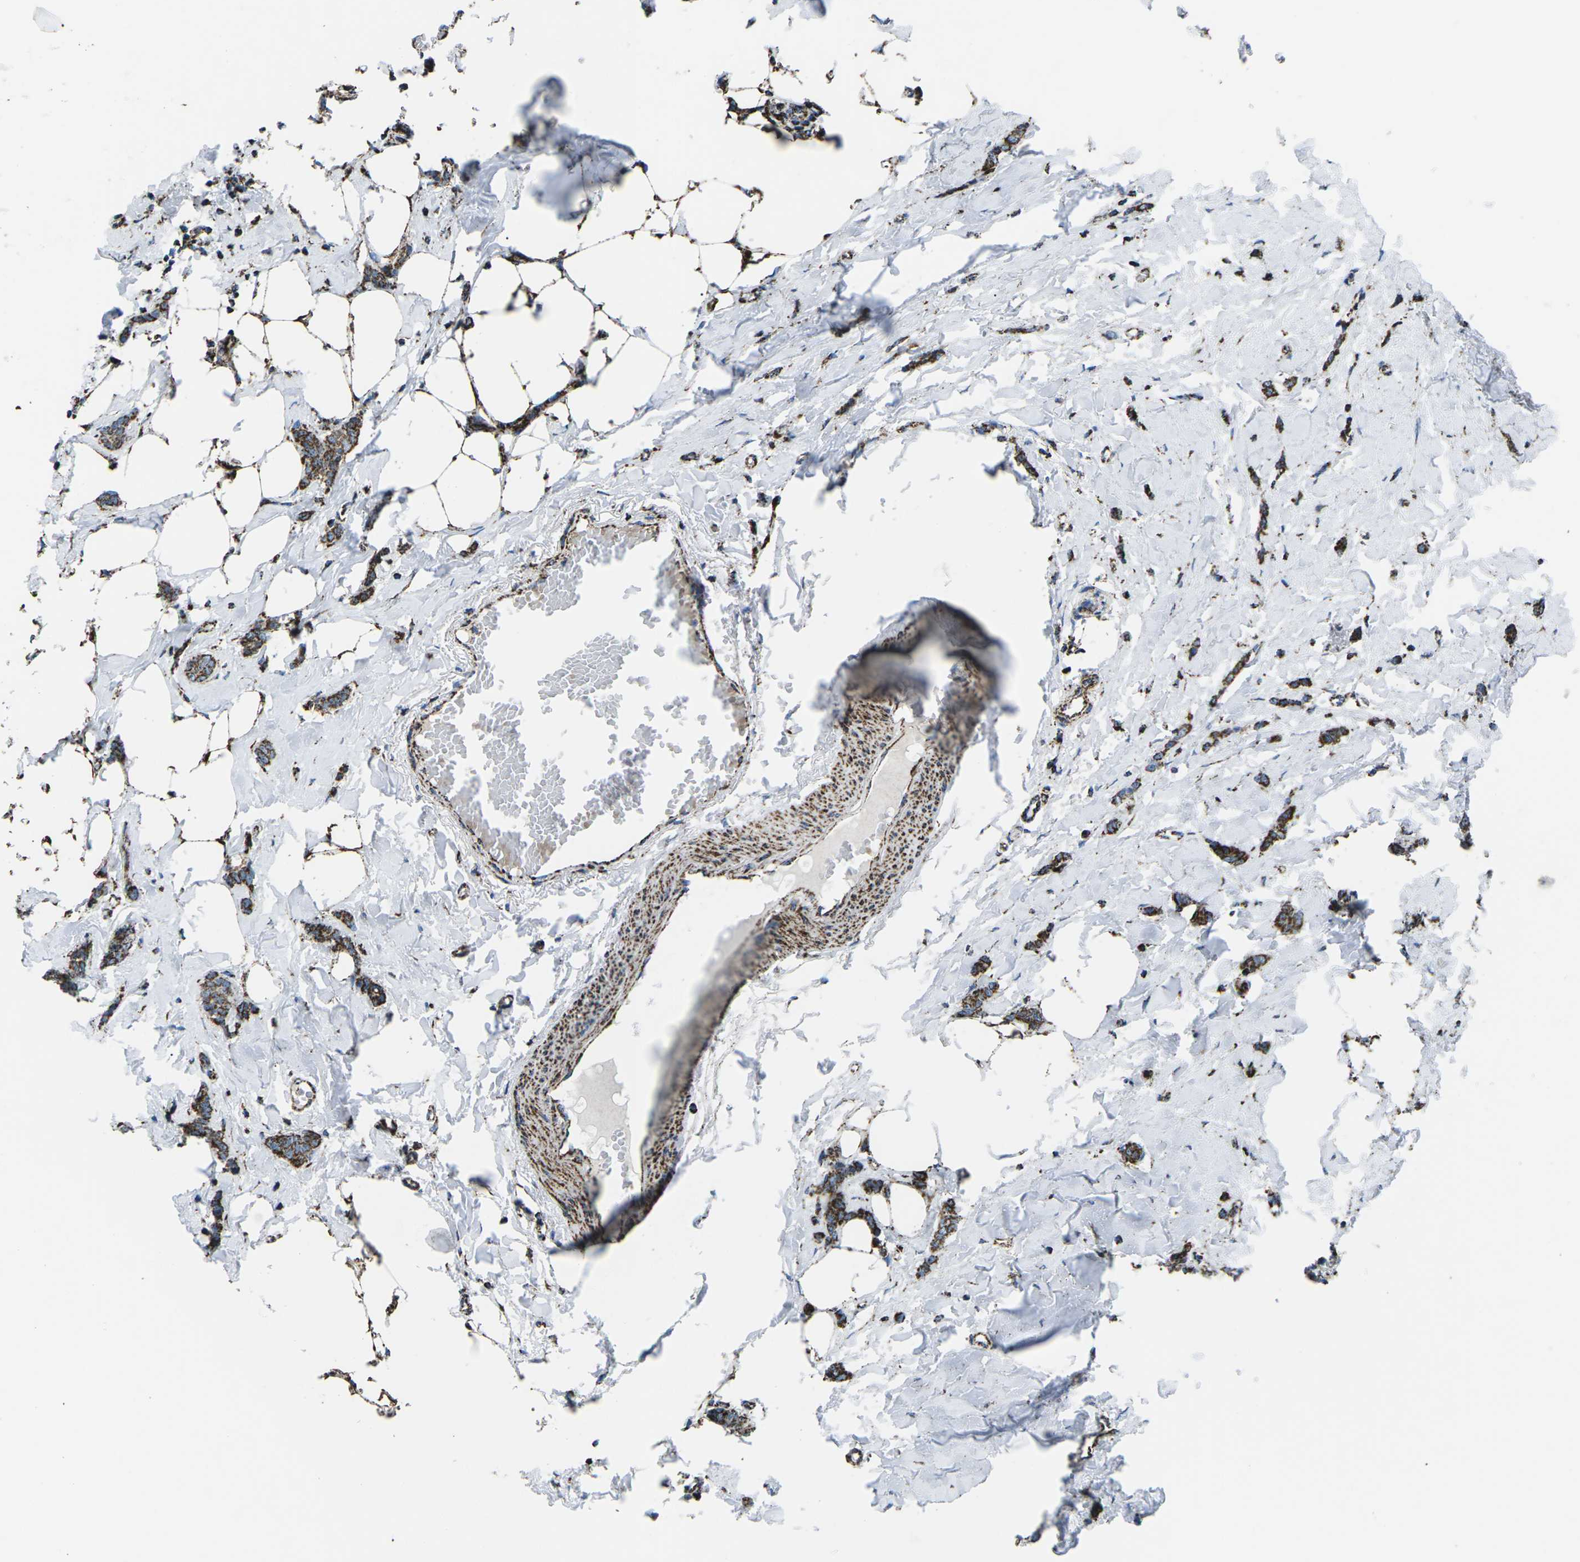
{"staining": {"intensity": "strong", "quantity": ">75%", "location": "cytoplasmic/membranous"}, "tissue": "breast cancer", "cell_type": "Tumor cells", "image_type": "cancer", "snomed": [{"axis": "morphology", "description": "Lobular carcinoma"}, {"axis": "topography", "description": "Skin"}, {"axis": "topography", "description": "Breast"}], "caption": "Protein expression by immunohistochemistry (IHC) shows strong cytoplasmic/membranous staining in about >75% of tumor cells in breast cancer (lobular carcinoma).", "gene": "MT-CO2", "patient": {"sex": "female", "age": 46}}